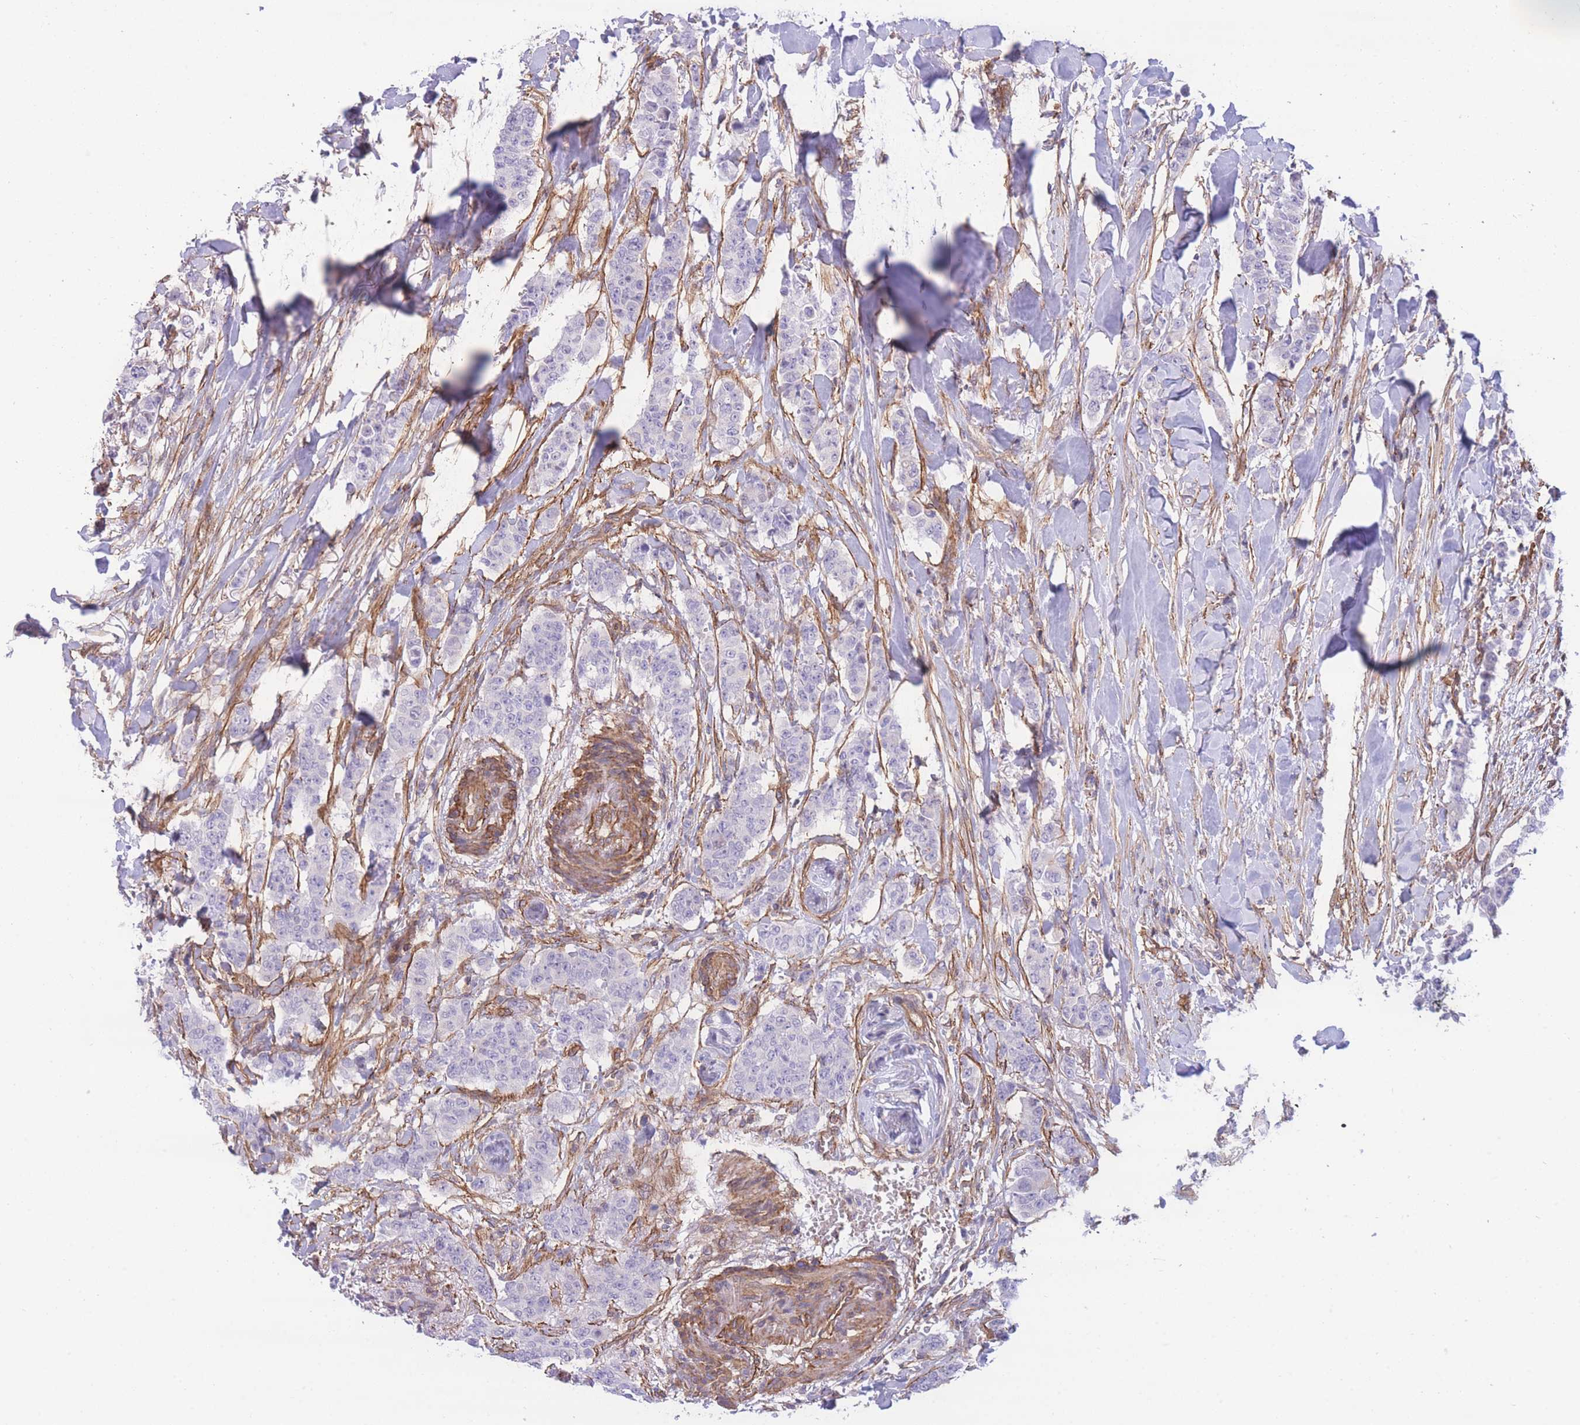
{"staining": {"intensity": "negative", "quantity": "none", "location": "none"}, "tissue": "breast cancer", "cell_type": "Tumor cells", "image_type": "cancer", "snomed": [{"axis": "morphology", "description": "Duct carcinoma"}, {"axis": "topography", "description": "Breast"}], "caption": "Immunohistochemistry image of breast cancer (infiltrating ductal carcinoma) stained for a protein (brown), which reveals no staining in tumor cells.", "gene": "CDC25B", "patient": {"sex": "female", "age": 40}}